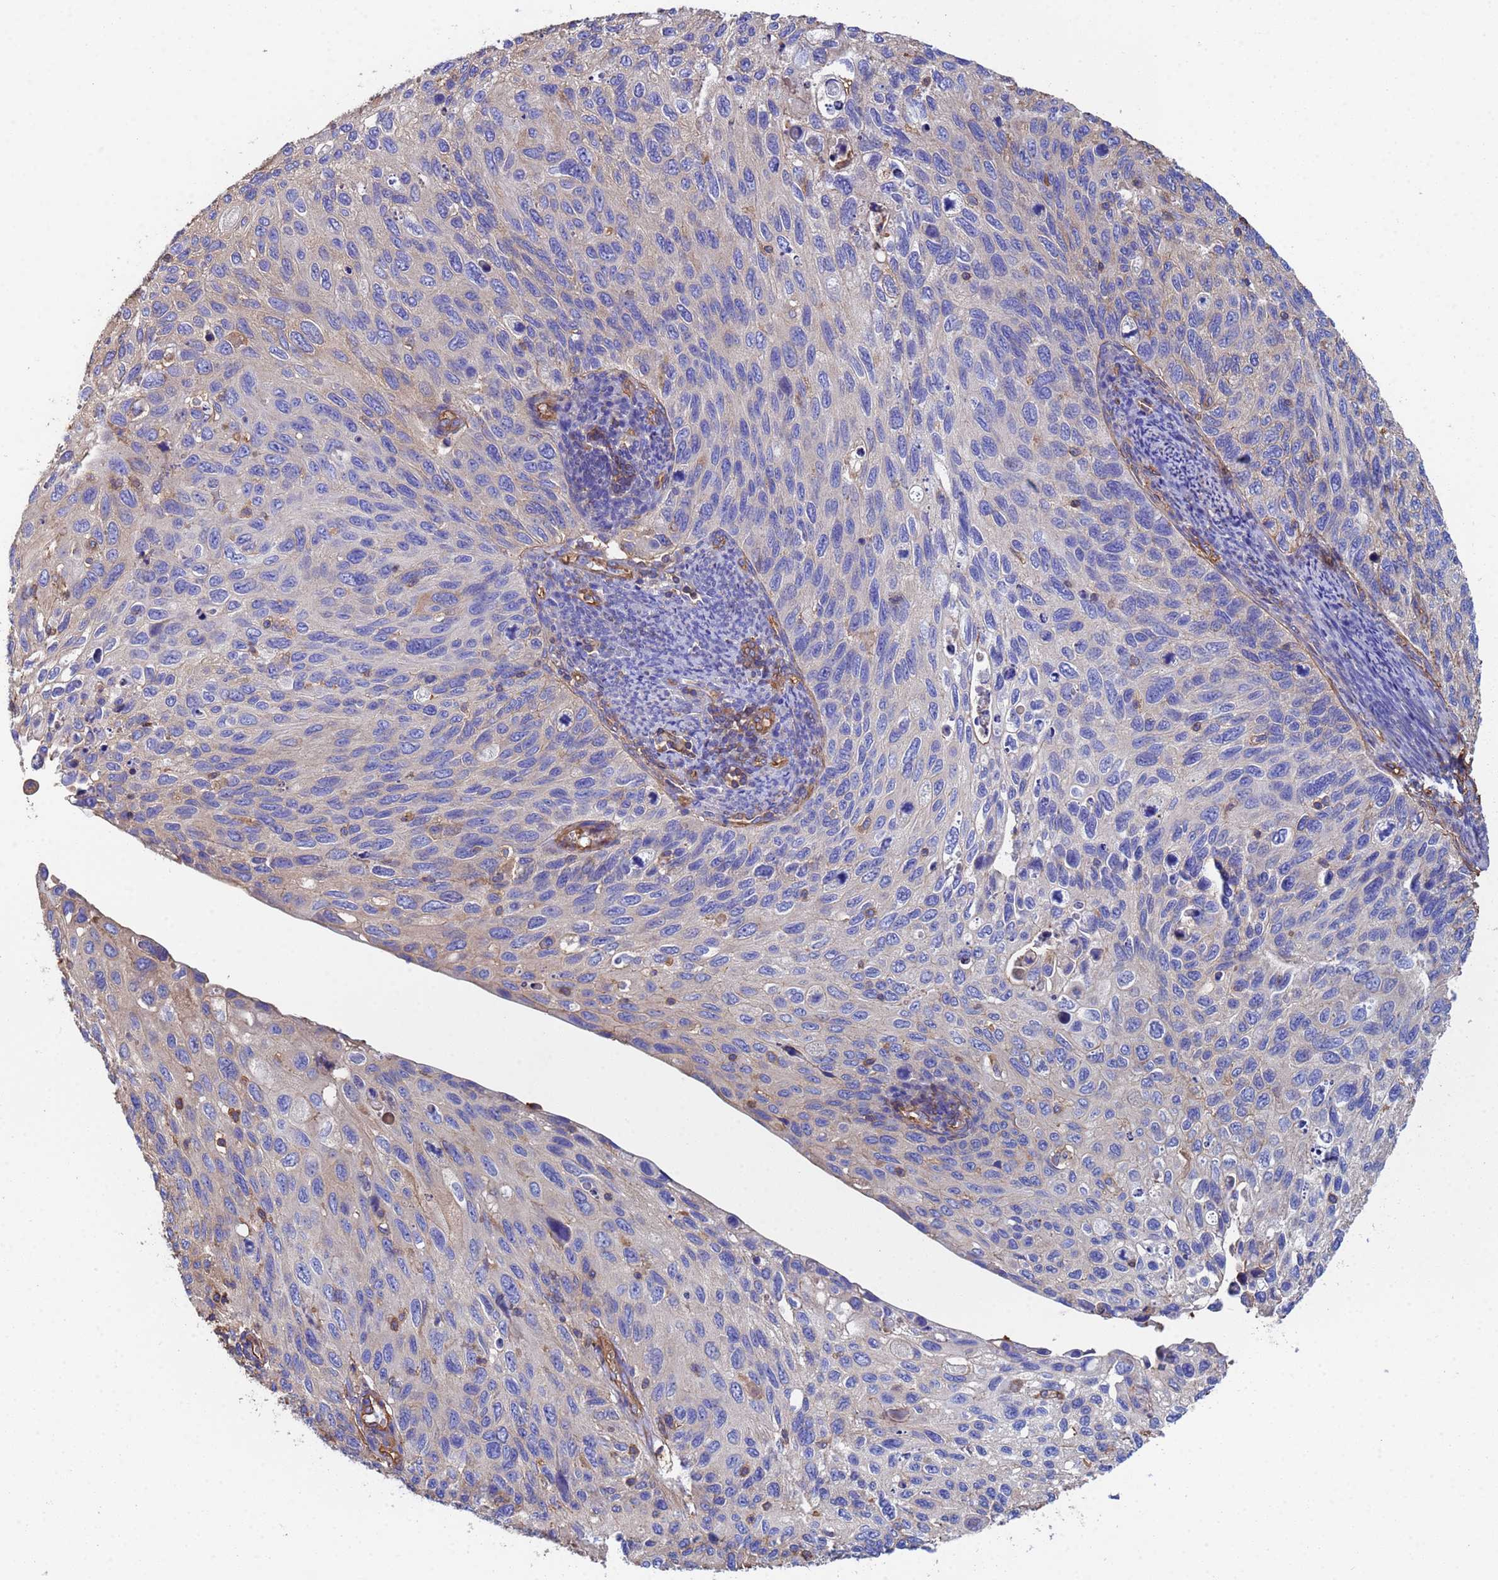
{"staining": {"intensity": "negative", "quantity": "none", "location": "none"}, "tissue": "cervical cancer", "cell_type": "Tumor cells", "image_type": "cancer", "snomed": [{"axis": "morphology", "description": "Squamous cell carcinoma, NOS"}, {"axis": "topography", "description": "Cervix"}], "caption": "High power microscopy micrograph of an immunohistochemistry (IHC) micrograph of squamous cell carcinoma (cervical), revealing no significant positivity in tumor cells.", "gene": "MYL12A", "patient": {"sex": "female", "age": 70}}